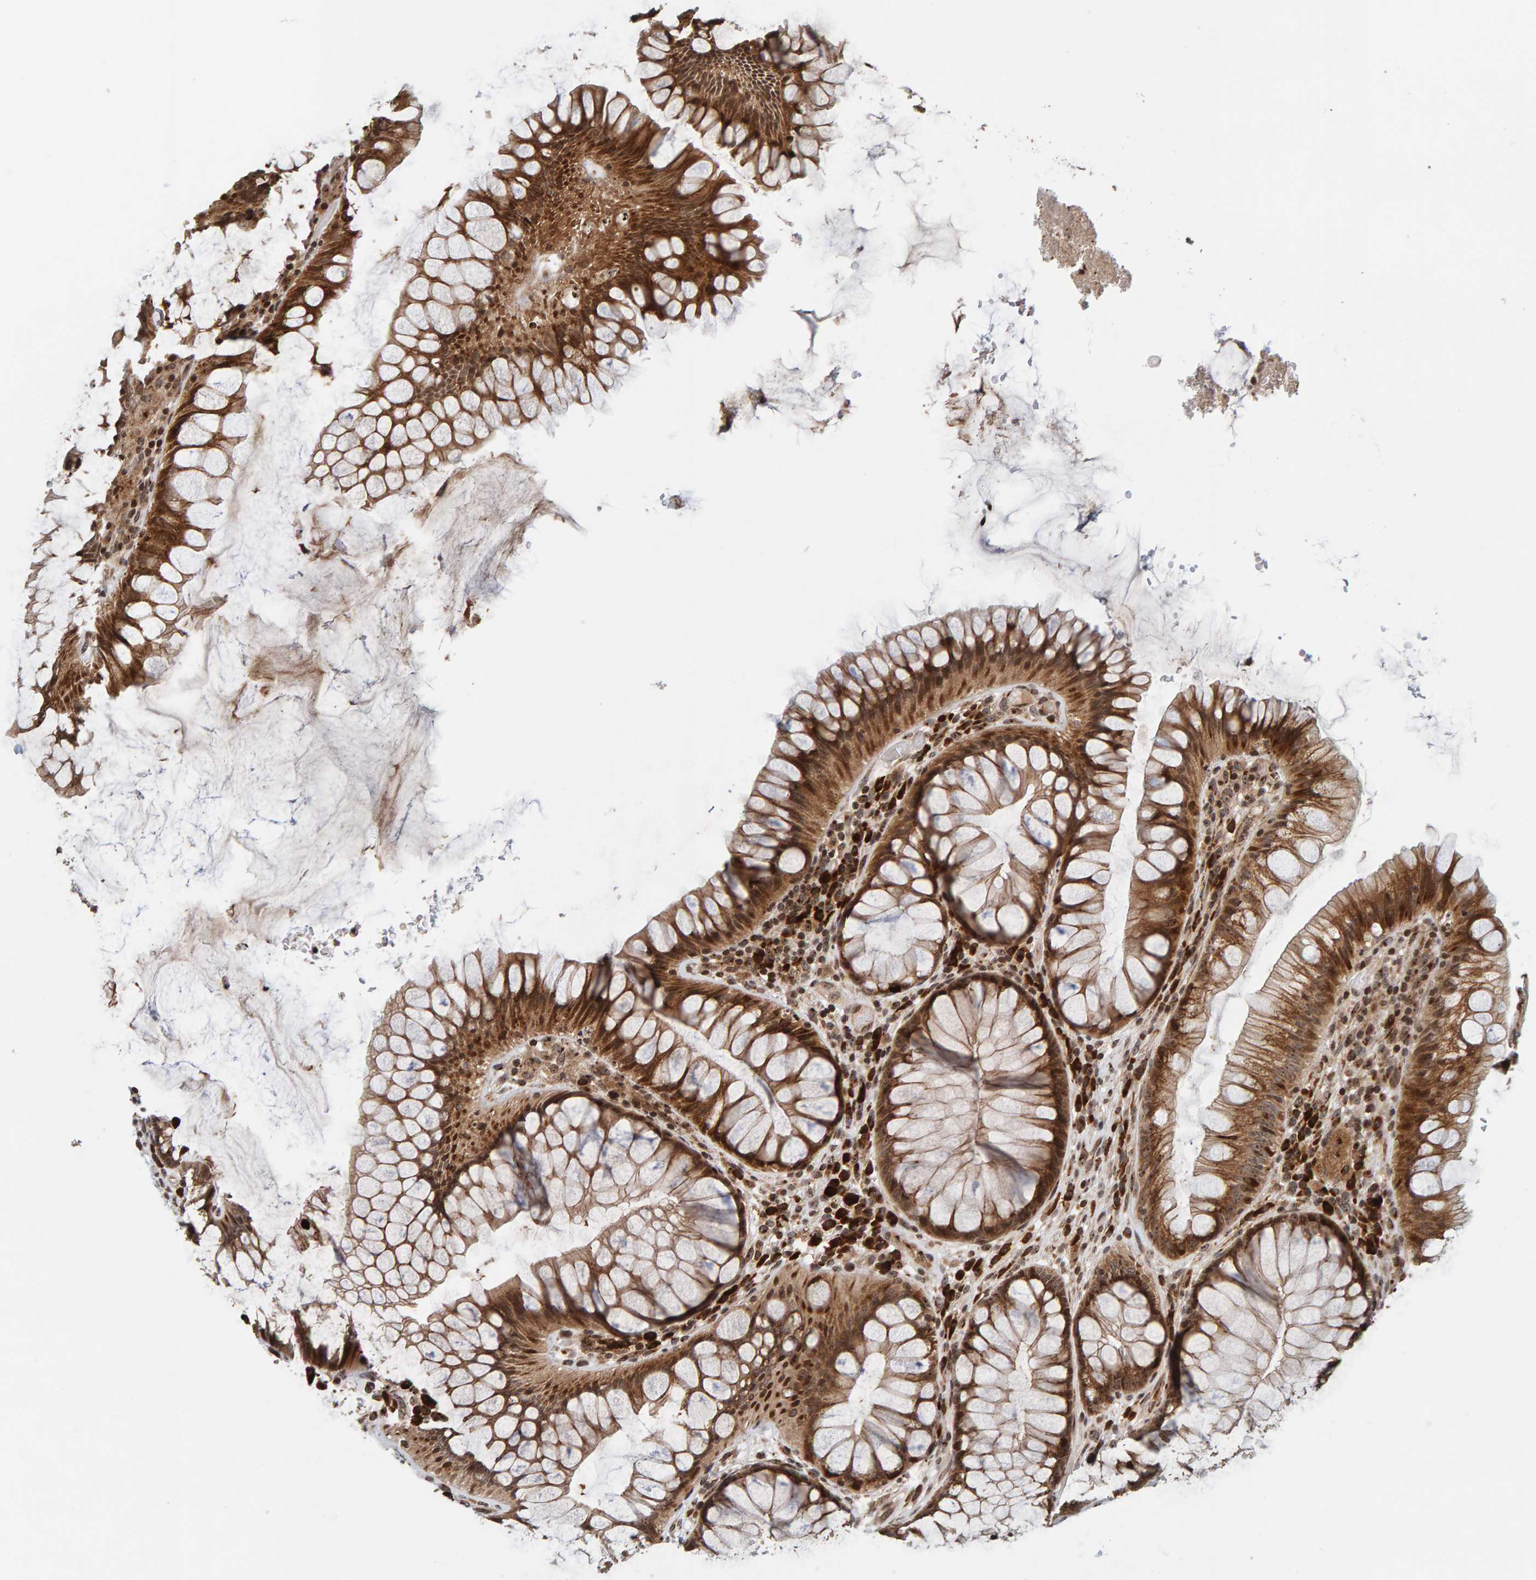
{"staining": {"intensity": "strong", "quantity": ">75%", "location": "cytoplasmic/membranous"}, "tissue": "rectum", "cell_type": "Glandular cells", "image_type": "normal", "snomed": [{"axis": "morphology", "description": "Normal tissue, NOS"}, {"axis": "topography", "description": "Rectum"}], "caption": "Immunohistochemistry photomicrograph of unremarkable rectum: human rectum stained using immunohistochemistry exhibits high levels of strong protein expression localized specifically in the cytoplasmic/membranous of glandular cells, appearing as a cytoplasmic/membranous brown color.", "gene": "CCDC182", "patient": {"sex": "male", "age": 51}}